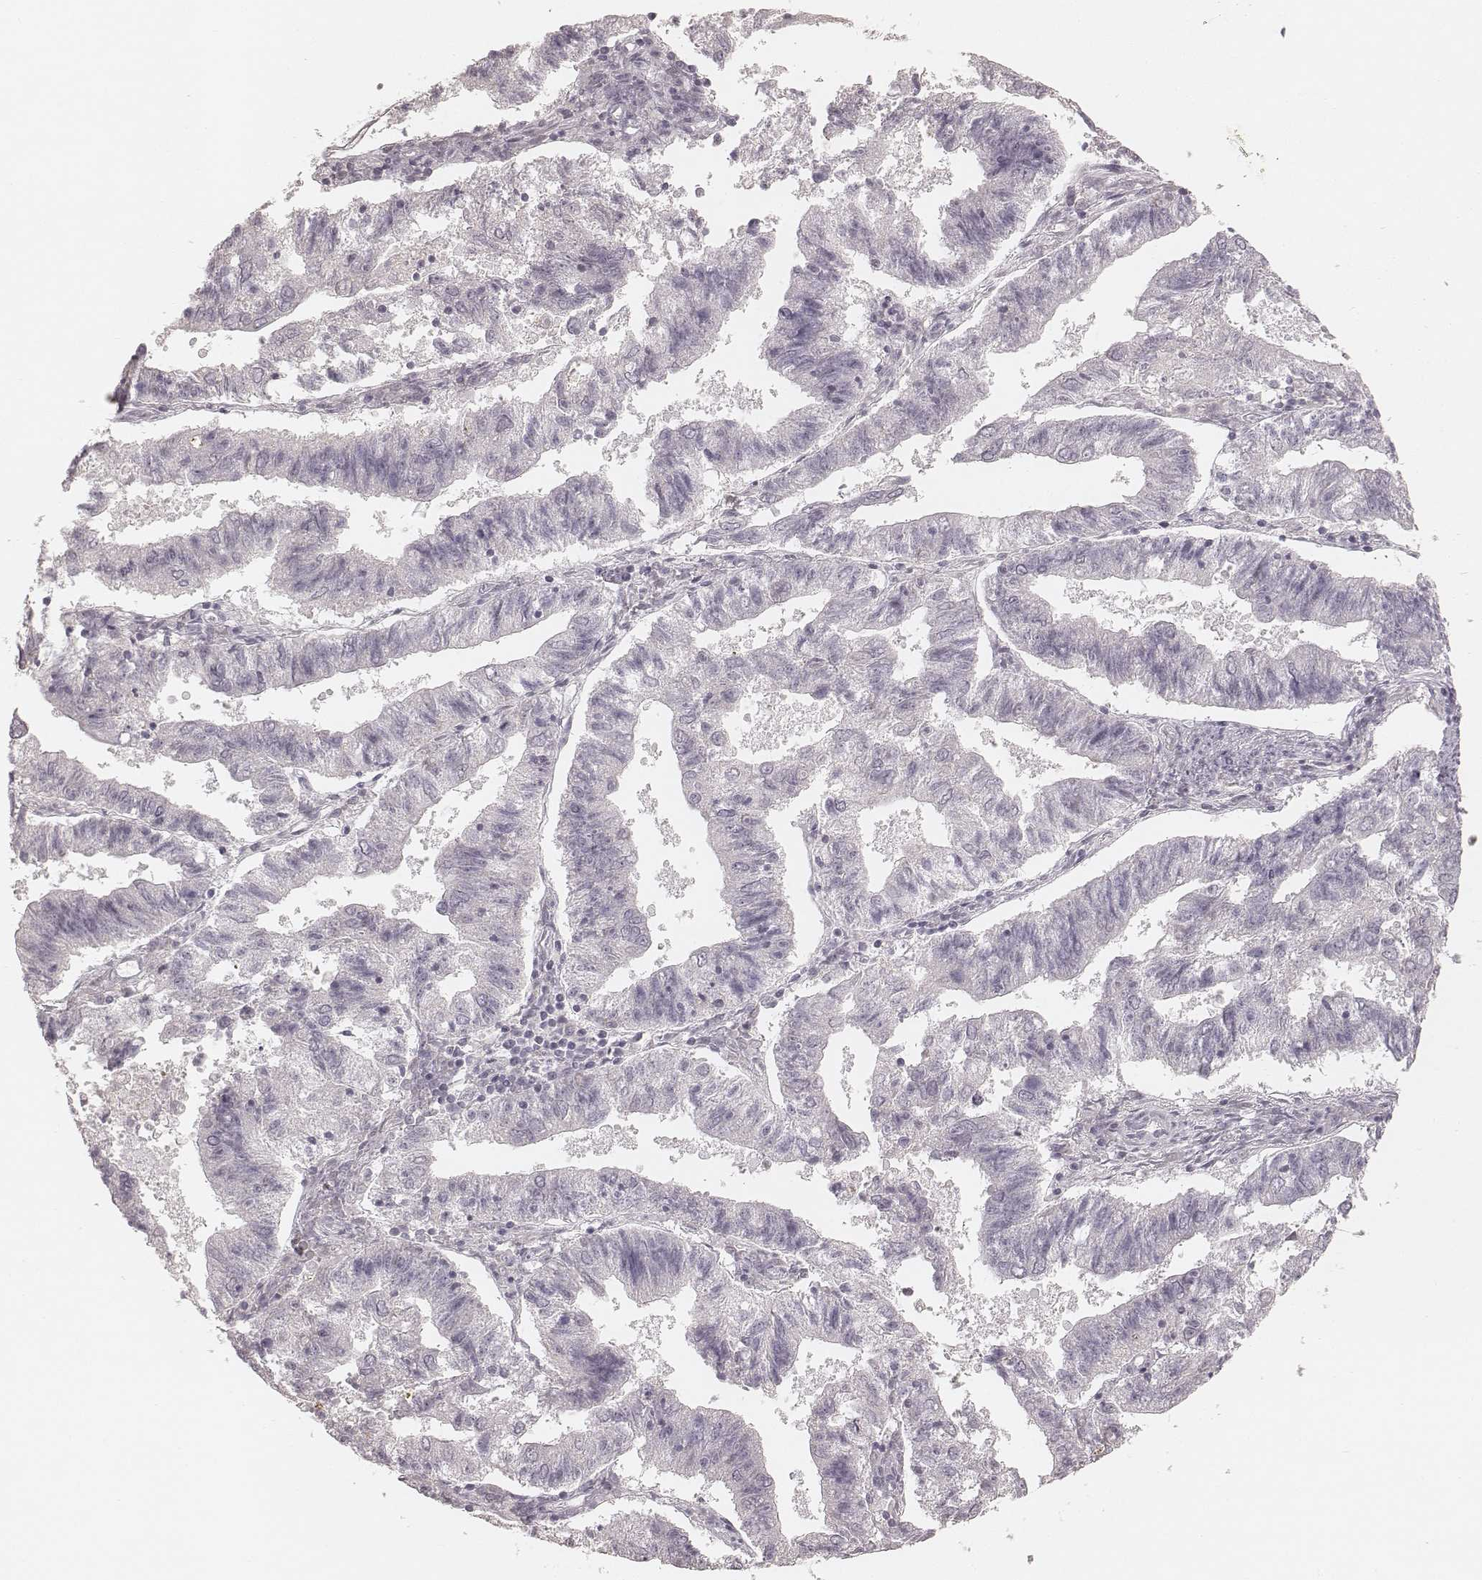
{"staining": {"intensity": "negative", "quantity": "none", "location": "none"}, "tissue": "endometrial cancer", "cell_type": "Tumor cells", "image_type": "cancer", "snomed": [{"axis": "morphology", "description": "Adenocarcinoma, NOS"}, {"axis": "topography", "description": "Endometrium"}], "caption": "Immunohistochemistry photomicrograph of neoplastic tissue: endometrial cancer (adenocarcinoma) stained with DAB (3,3'-diaminobenzidine) demonstrates no significant protein positivity in tumor cells.", "gene": "TEX37", "patient": {"sex": "female", "age": 82}}